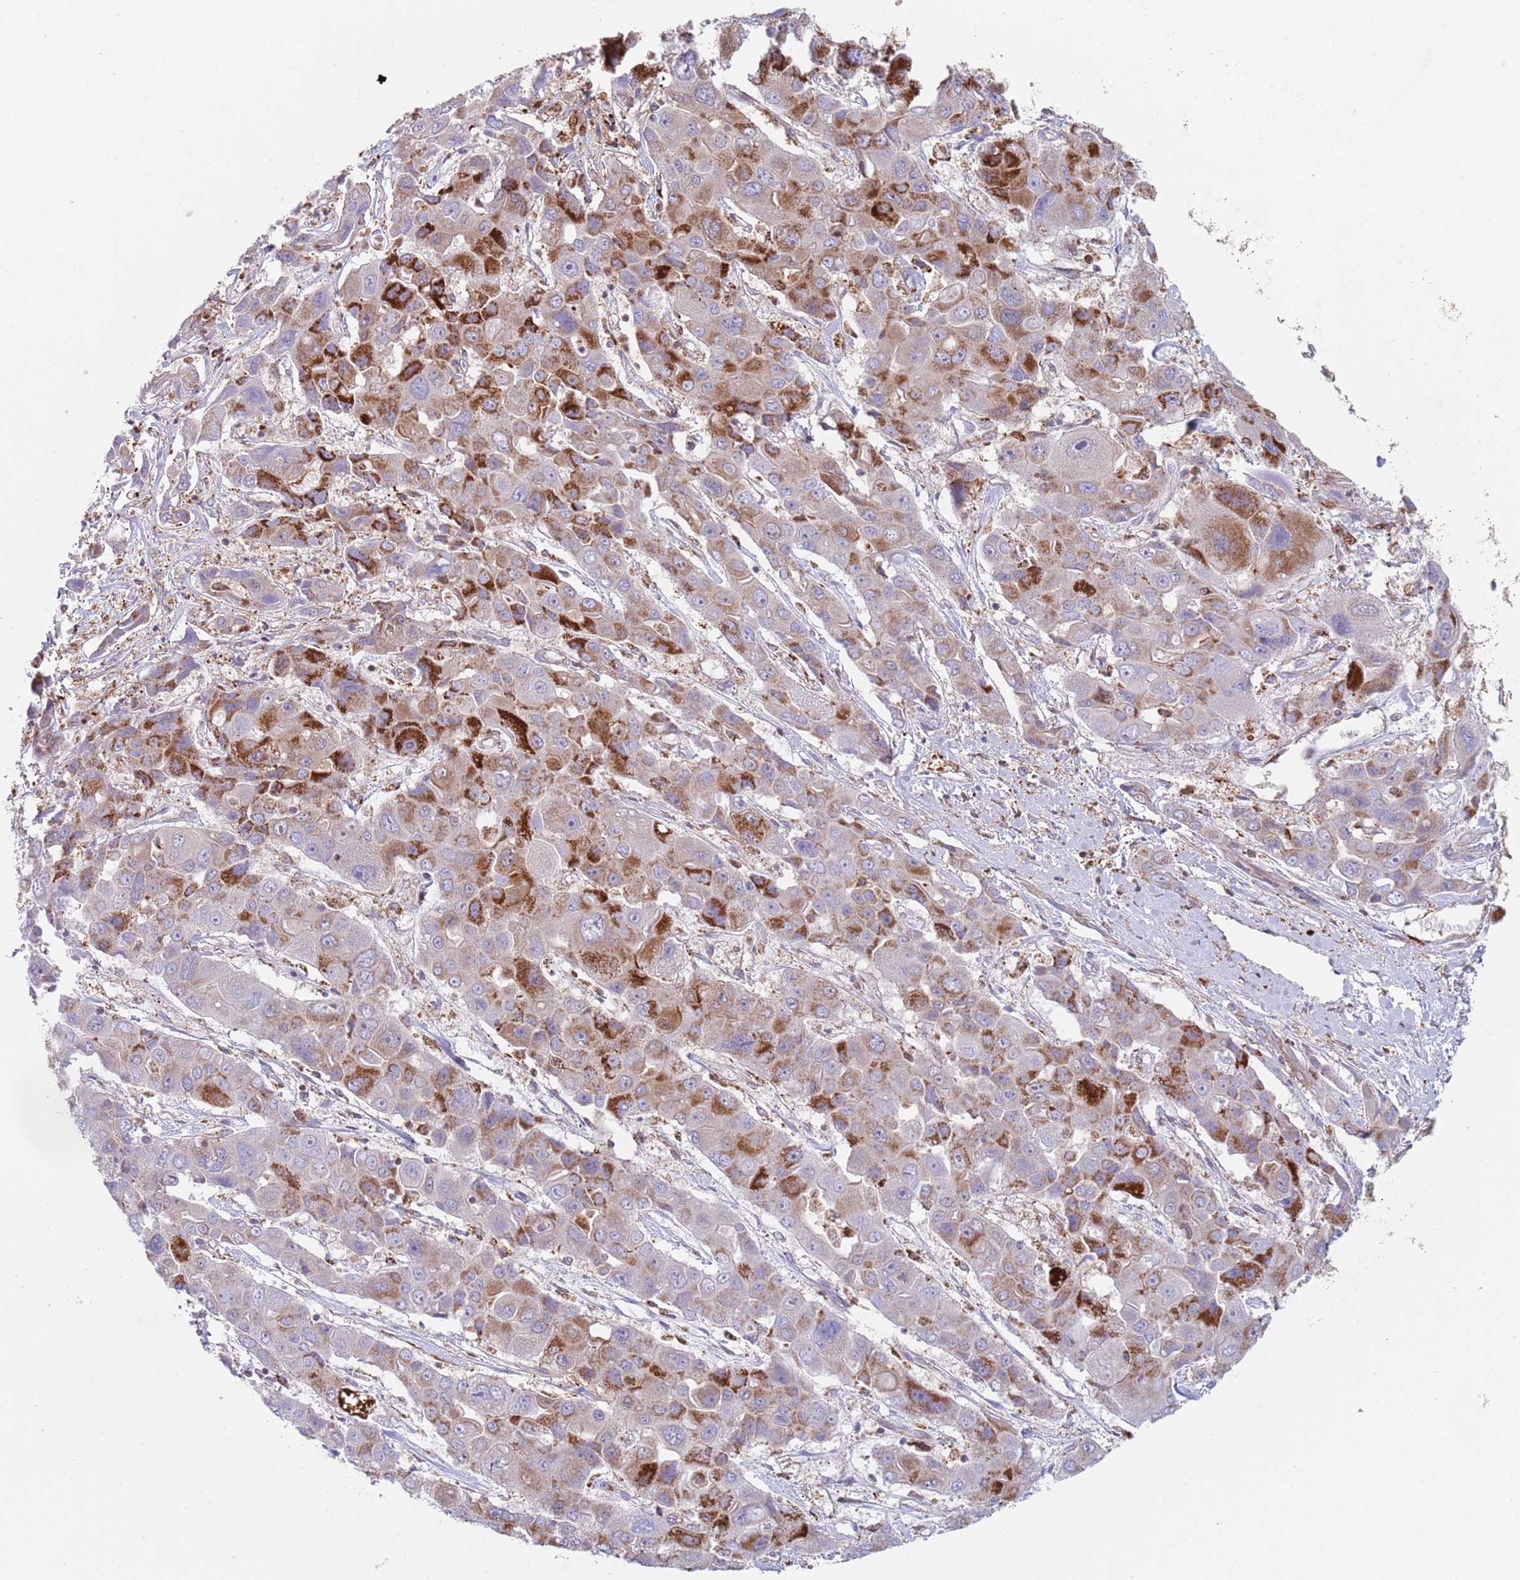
{"staining": {"intensity": "strong", "quantity": "25%-75%", "location": "cytoplasmic/membranous"}, "tissue": "liver cancer", "cell_type": "Tumor cells", "image_type": "cancer", "snomed": [{"axis": "morphology", "description": "Cholangiocarcinoma"}, {"axis": "topography", "description": "Liver"}], "caption": "The histopathology image displays staining of cholangiocarcinoma (liver), revealing strong cytoplasmic/membranous protein expression (brown color) within tumor cells.", "gene": "ZMYM5", "patient": {"sex": "male", "age": 67}}